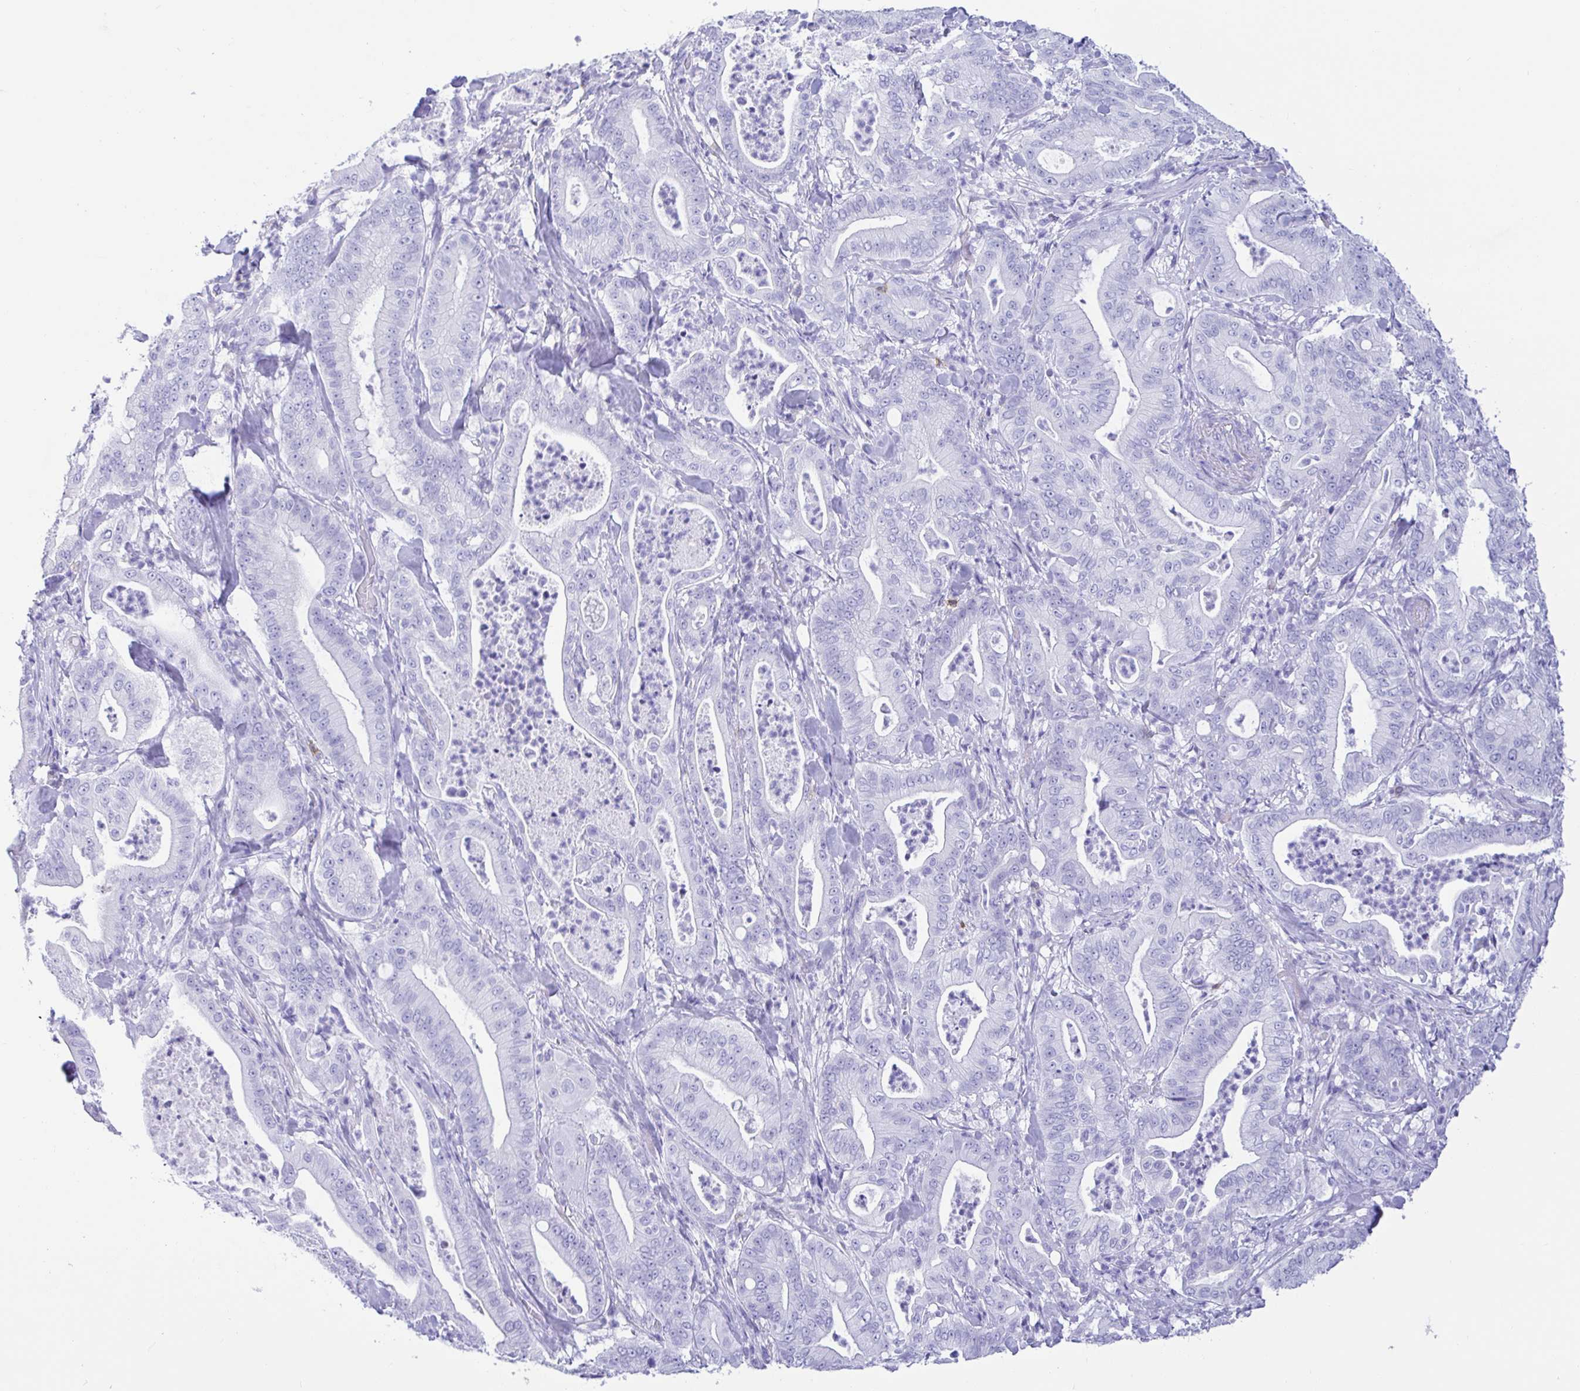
{"staining": {"intensity": "negative", "quantity": "none", "location": "none"}, "tissue": "pancreatic cancer", "cell_type": "Tumor cells", "image_type": "cancer", "snomed": [{"axis": "morphology", "description": "Adenocarcinoma, NOS"}, {"axis": "topography", "description": "Pancreas"}], "caption": "This is a photomicrograph of immunohistochemistry (IHC) staining of pancreatic cancer (adenocarcinoma), which shows no staining in tumor cells.", "gene": "CD5", "patient": {"sex": "male", "age": 71}}